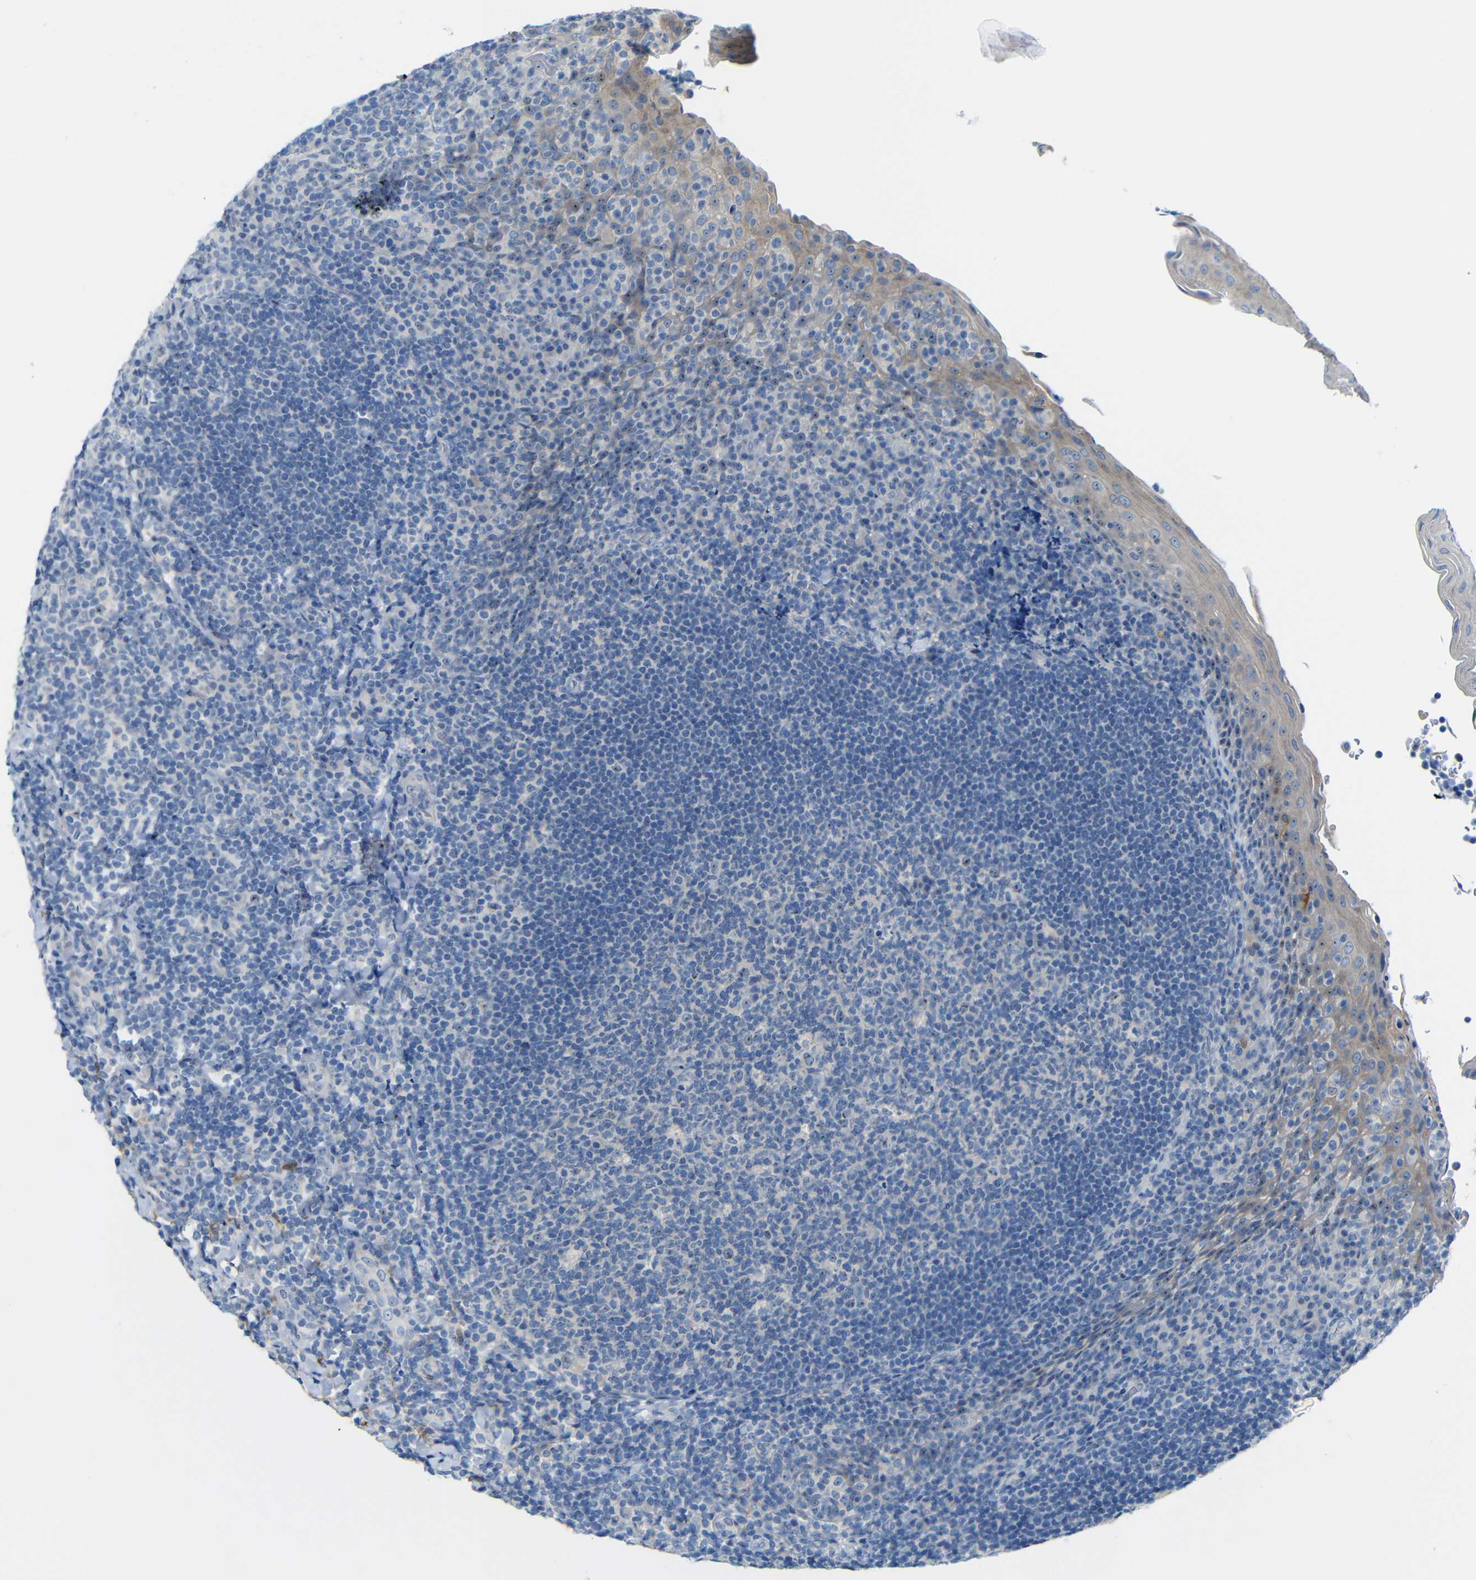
{"staining": {"intensity": "moderate", "quantity": "<25%", "location": "nuclear"}, "tissue": "tonsil", "cell_type": "Germinal center cells", "image_type": "normal", "snomed": [{"axis": "morphology", "description": "Normal tissue, NOS"}, {"axis": "topography", "description": "Tonsil"}], "caption": "A photomicrograph of human tonsil stained for a protein reveals moderate nuclear brown staining in germinal center cells.", "gene": "C1orf210", "patient": {"sex": "male", "age": 17}}